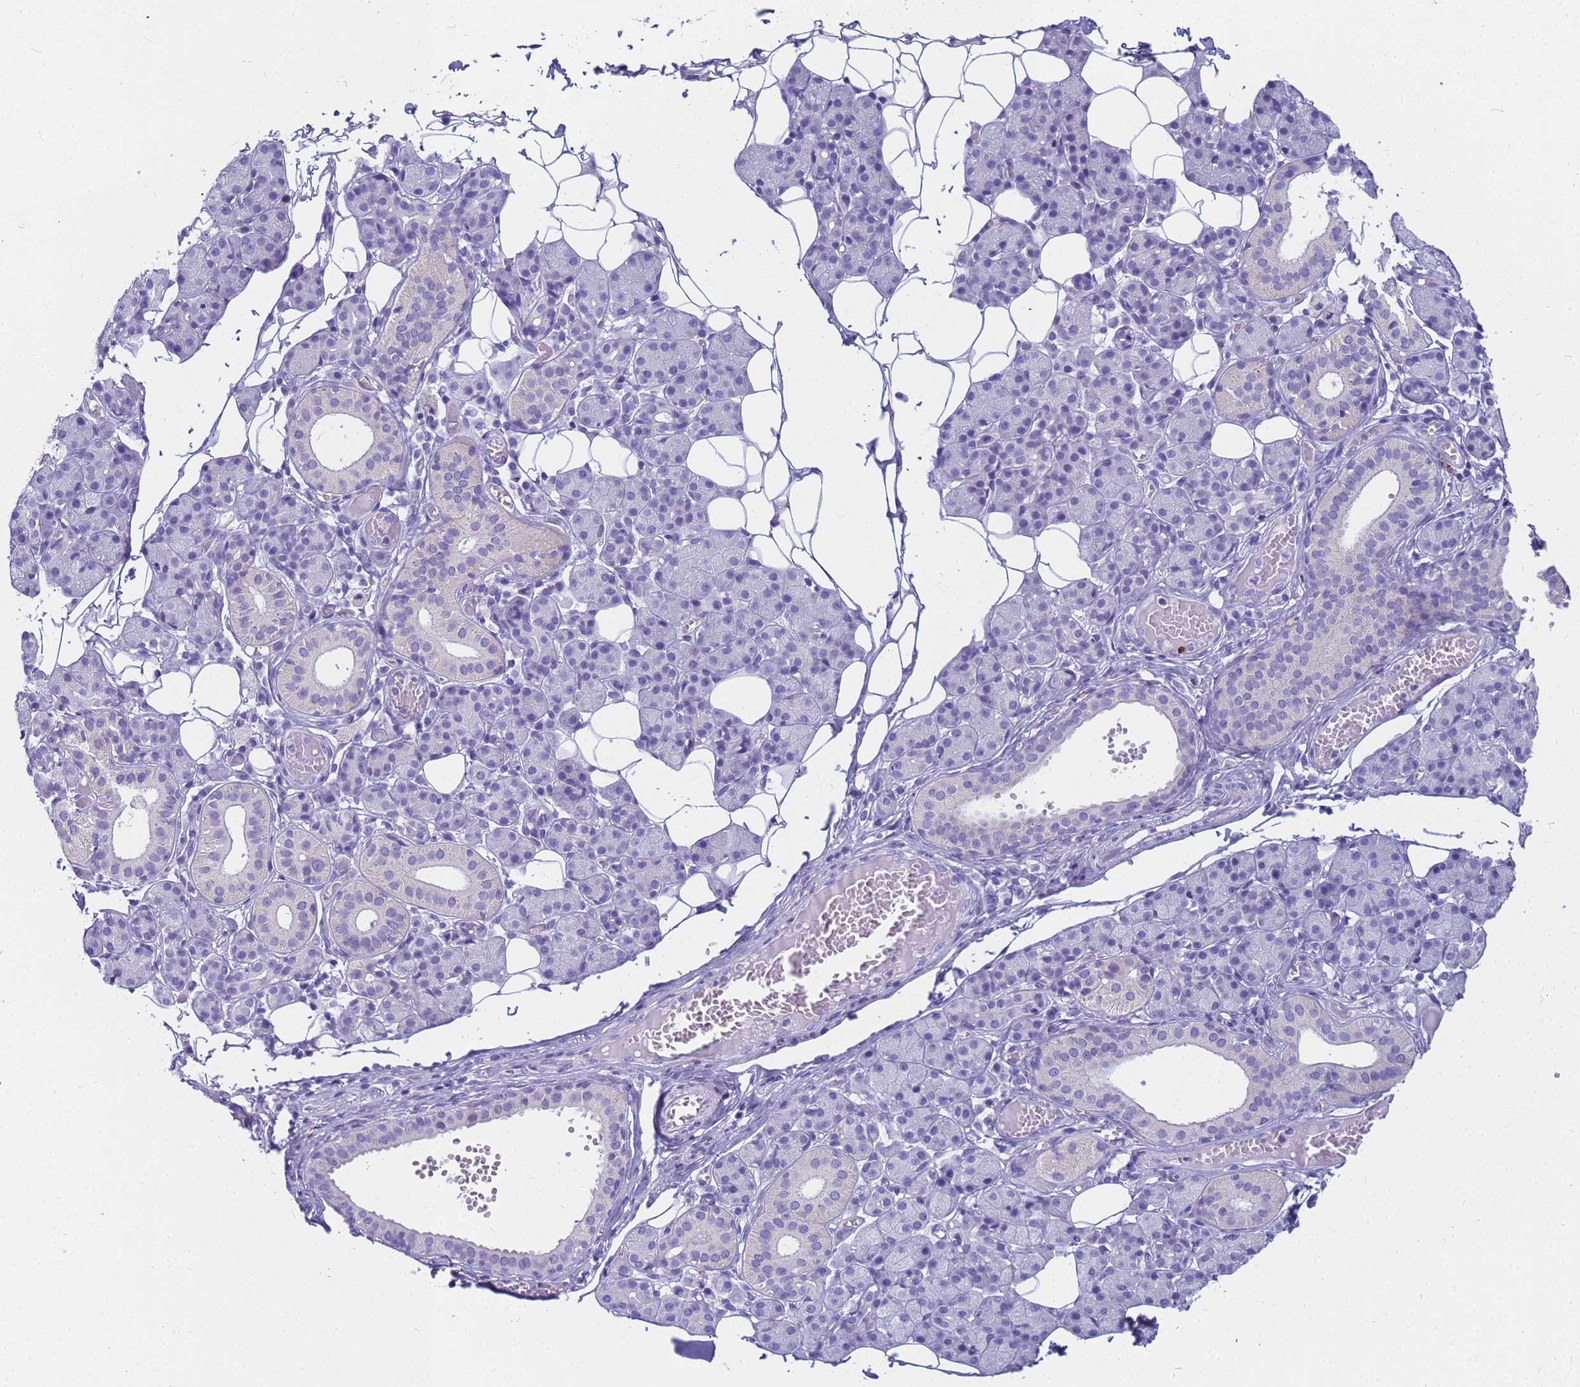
{"staining": {"intensity": "negative", "quantity": "none", "location": "none"}, "tissue": "salivary gland", "cell_type": "Glandular cells", "image_type": "normal", "snomed": [{"axis": "morphology", "description": "Normal tissue, NOS"}, {"axis": "topography", "description": "Salivary gland"}], "caption": "Human salivary gland stained for a protein using immunohistochemistry (IHC) demonstrates no staining in glandular cells.", "gene": "RNASE2", "patient": {"sex": "female", "age": 33}}